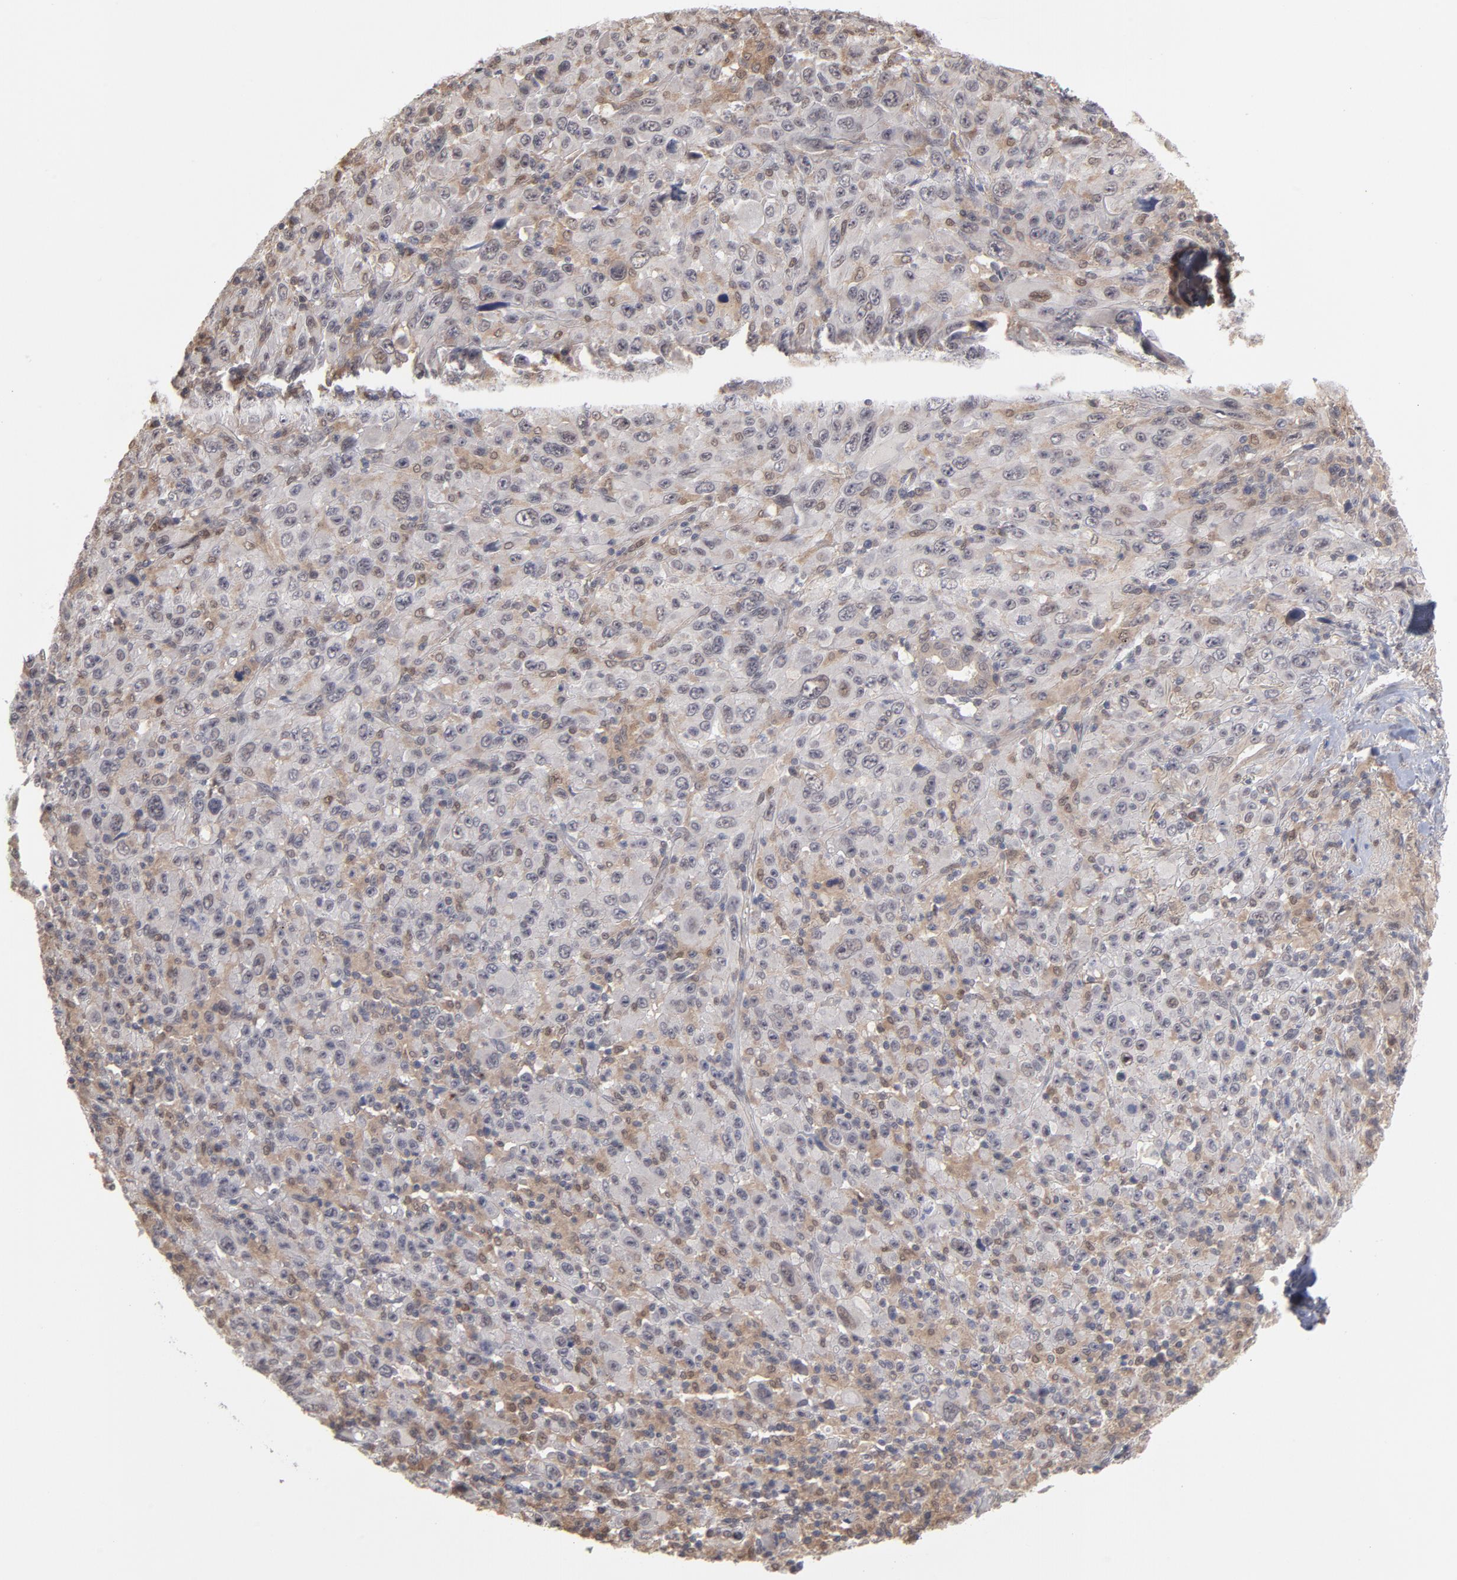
{"staining": {"intensity": "negative", "quantity": "none", "location": "none"}, "tissue": "melanoma", "cell_type": "Tumor cells", "image_type": "cancer", "snomed": [{"axis": "morphology", "description": "Malignant melanoma, Metastatic site"}, {"axis": "topography", "description": "Skin"}], "caption": "DAB (3,3'-diaminobenzidine) immunohistochemical staining of malignant melanoma (metastatic site) demonstrates no significant expression in tumor cells. Nuclei are stained in blue.", "gene": "OAS1", "patient": {"sex": "female", "age": 56}}